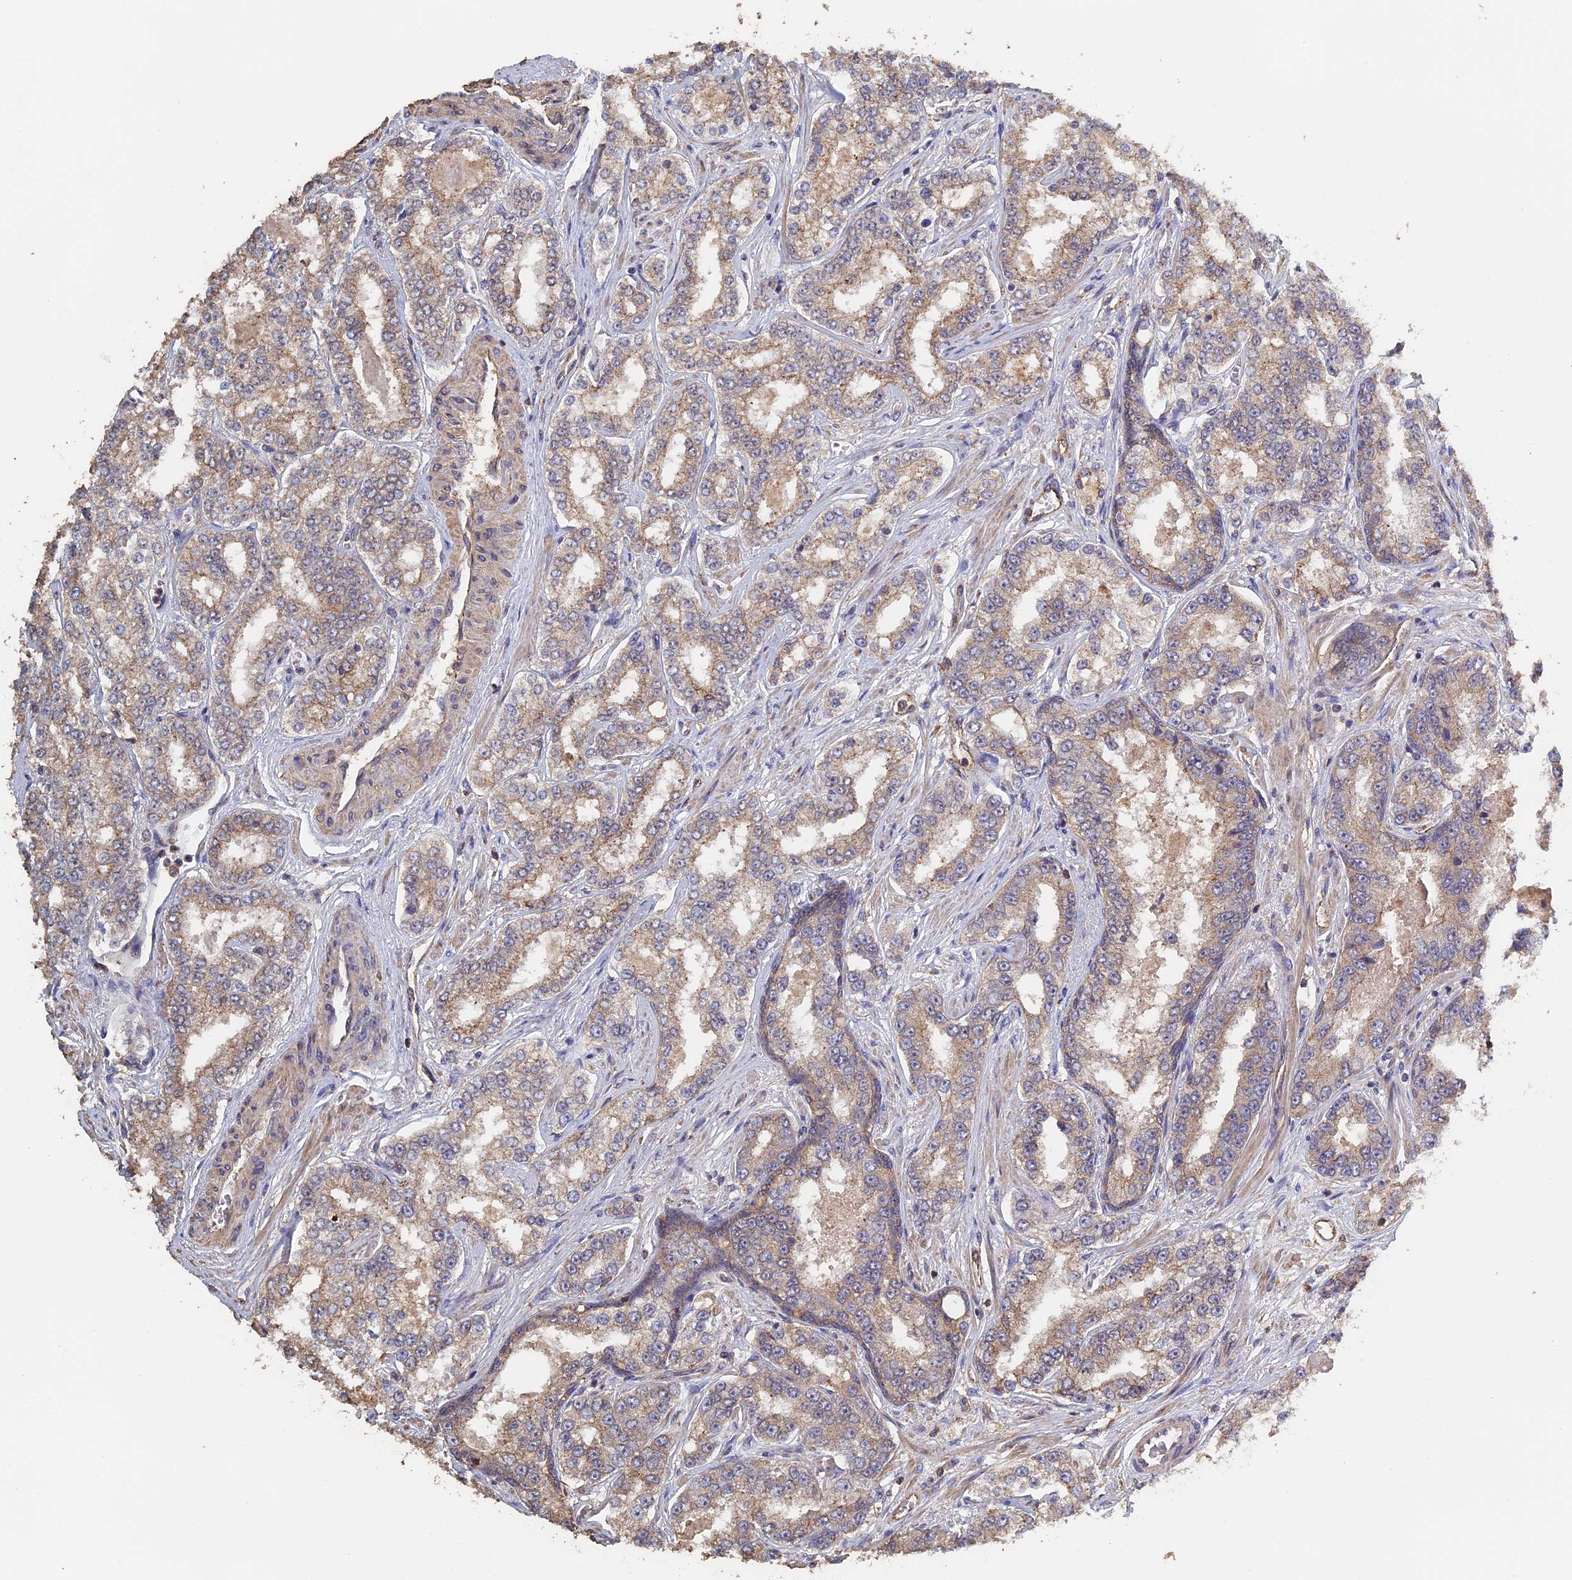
{"staining": {"intensity": "weak", "quantity": ">75%", "location": "cytoplasmic/membranous"}, "tissue": "prostate cancer", "cell_type": "Tumor cells", "image_type": "cancer", "snomed": [{"axis": "morphology", "description": "Normal tissue, NOS"}, {"axis": "morphology", "description": "Adenocarcinoma, High grade"}, {"axis": "topography", "description": "Prostate"}], "caption": "Prostate adenocarcinoma (high-grade) stained with DAB (3,3'-diaminobenzidine) immunohistochemistry (IHC) shows low levels of weak cytoplasmic/membranous staining in about >75% of tumor cells.", "gene": "PIGQ", "patient": {"sex": "male", "age": 83}}